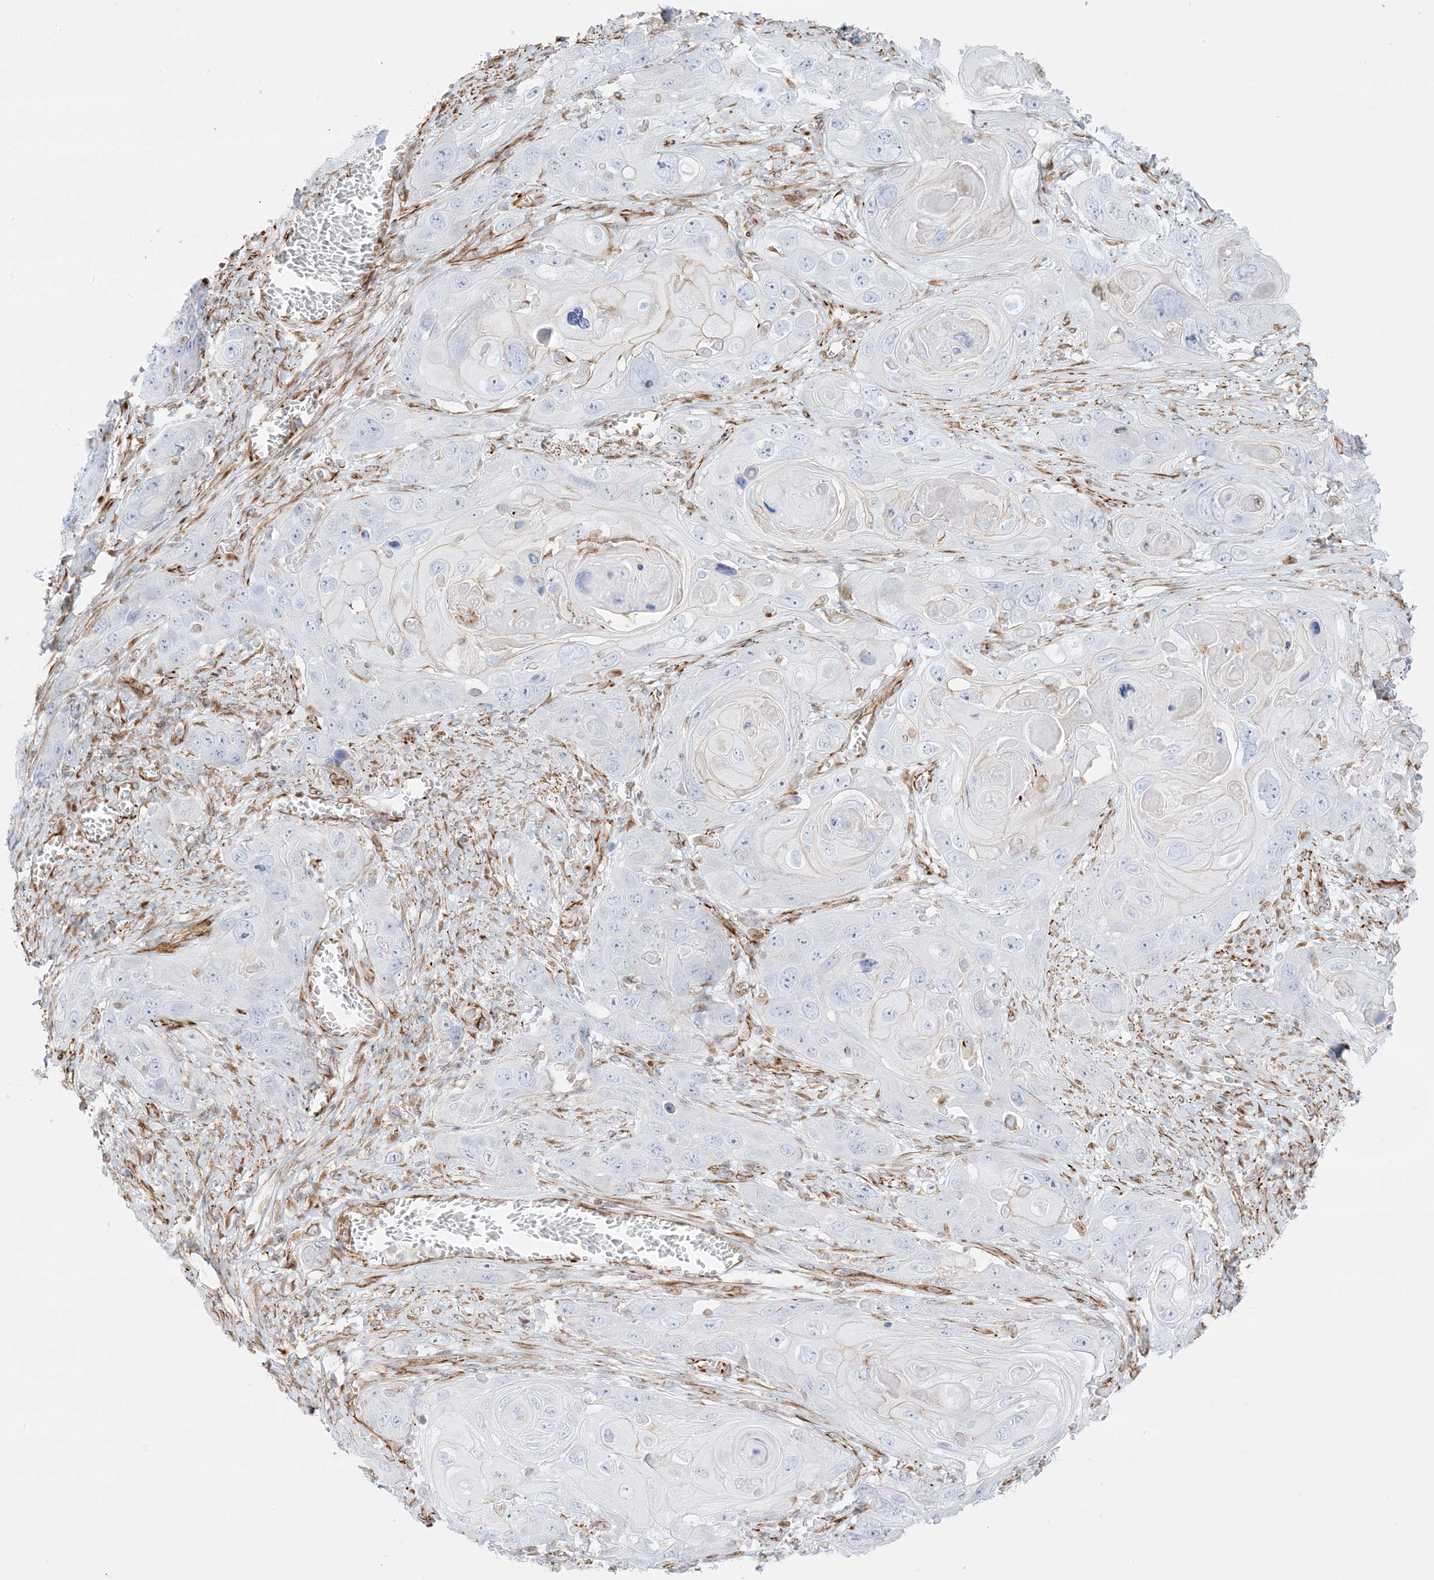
{"staining": {"intensity": "negative", "quantity": "none", "location": "none"}, "tissue": "skin cancer", "cell_type": "Tumor cells", "image_type": "cancer", "snomed": [{"axis": "morphology", "description": "Squamous cell carcinoma, NOS"}, {"axis": "topography", "description": "Skin"}], "caption": "The histopathology image shows no staining of tumor cells in skin cancer.", "gene": "PID1", "patient": {"sex": "male", "age": 55}}